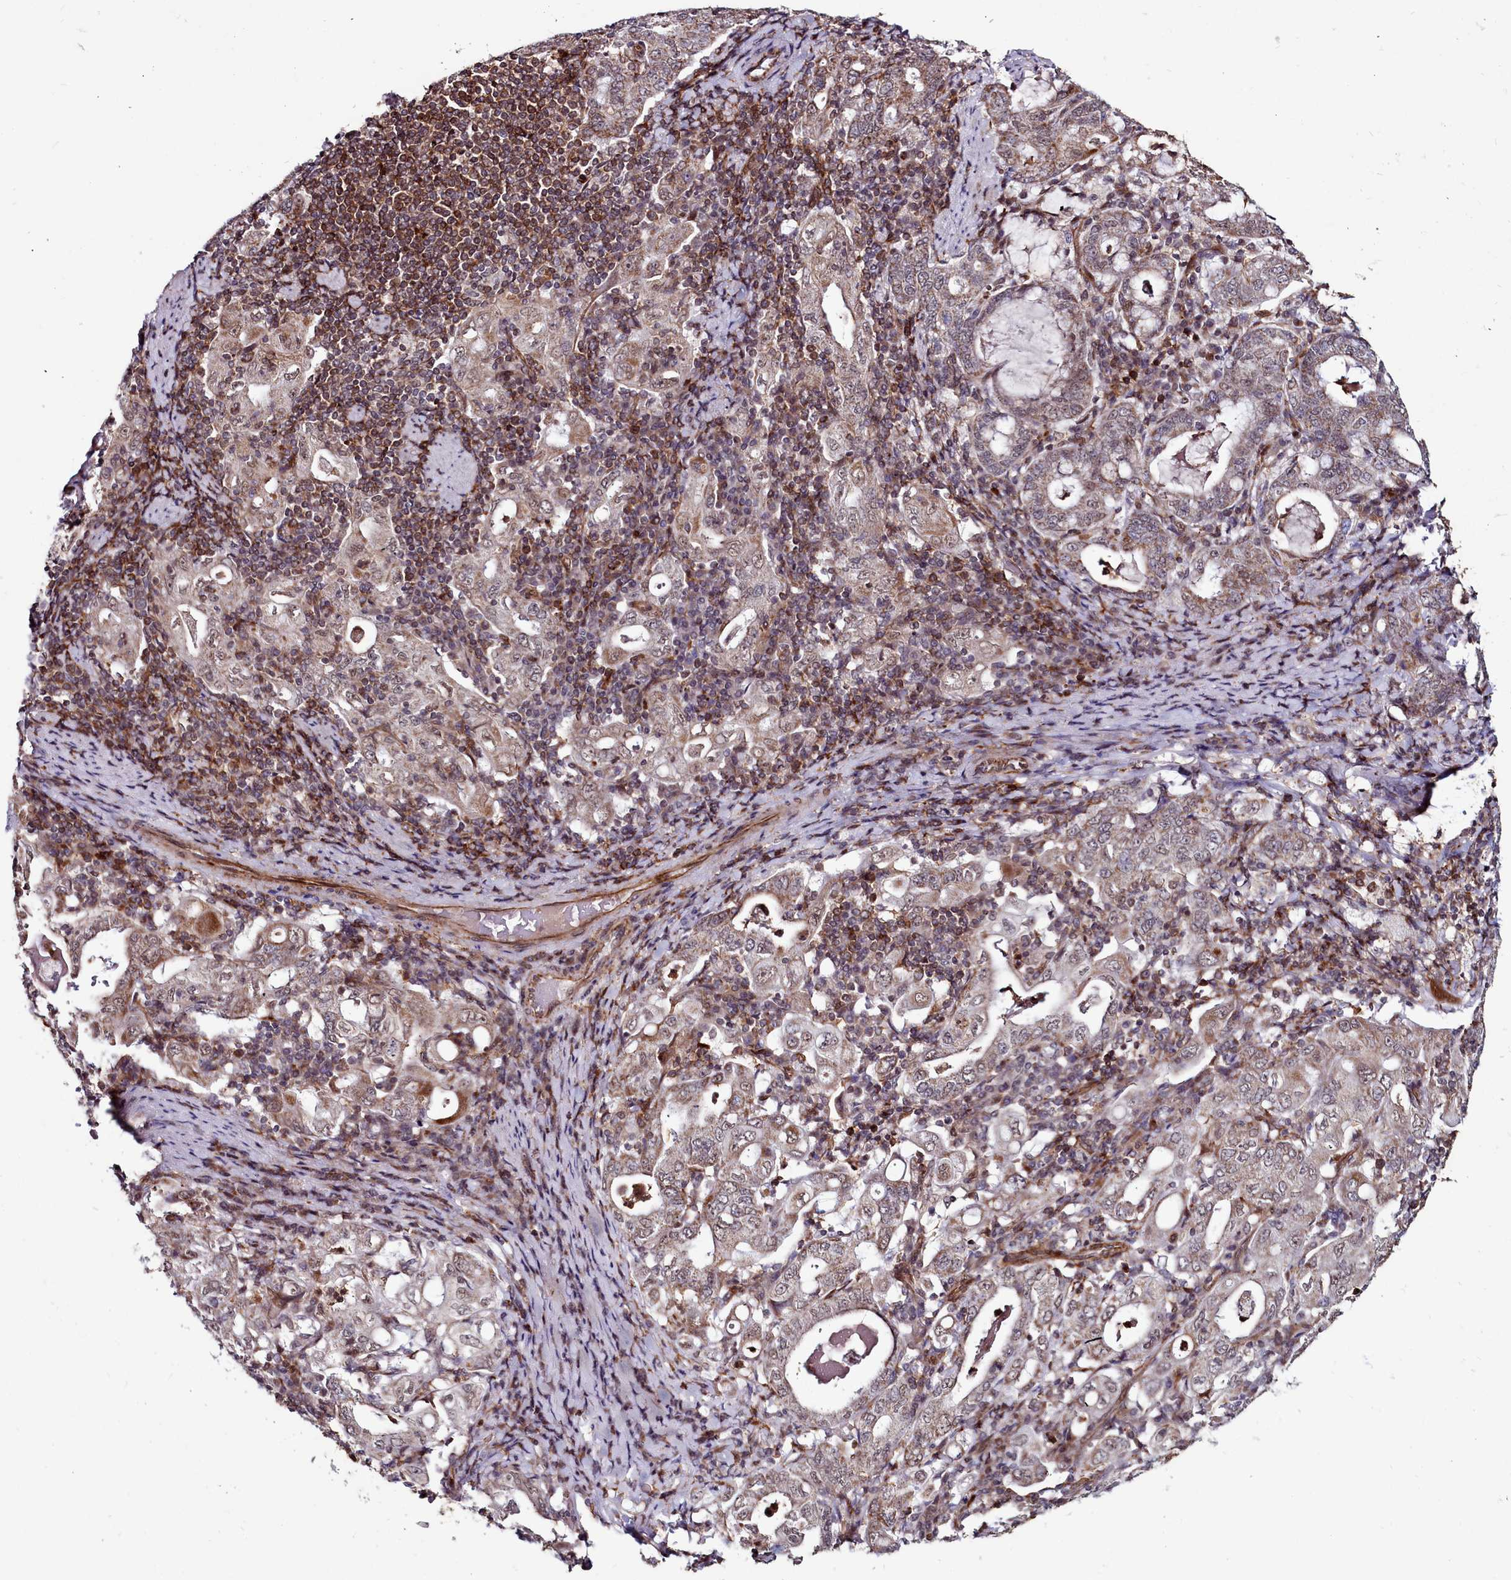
{"staining": {"intensity": "moderate", "quantity": "25%-75%", "location": "cytoplasmic/membranous,nuclear"}, "tissue": "stomach cancer", "cell_type": "Tumor cells", "image_type": "cancer", "snomed": [{"axis": "morphology", "description": "Normal tissue, NOS"}, {"axis": "morphology", "description": "Adenocarcinoma, NOS"}, {"axis": "topography", "description": "Esophagus"}, {"axis": "topography", "description": "Stomach, upper"}, {"axis": "topography", "description": "Peripheral nerve tissue"}], "caption": "Immunohistochemical staining of stomach cancer (adenocarcinoma) displays medium levels of moderate cytoplasmic/membranous and nuclear protein staining in approximately 25%-75% of tumor cells.", "gene": "CLK3", "patient": {"sex": "male", "age": 62}}